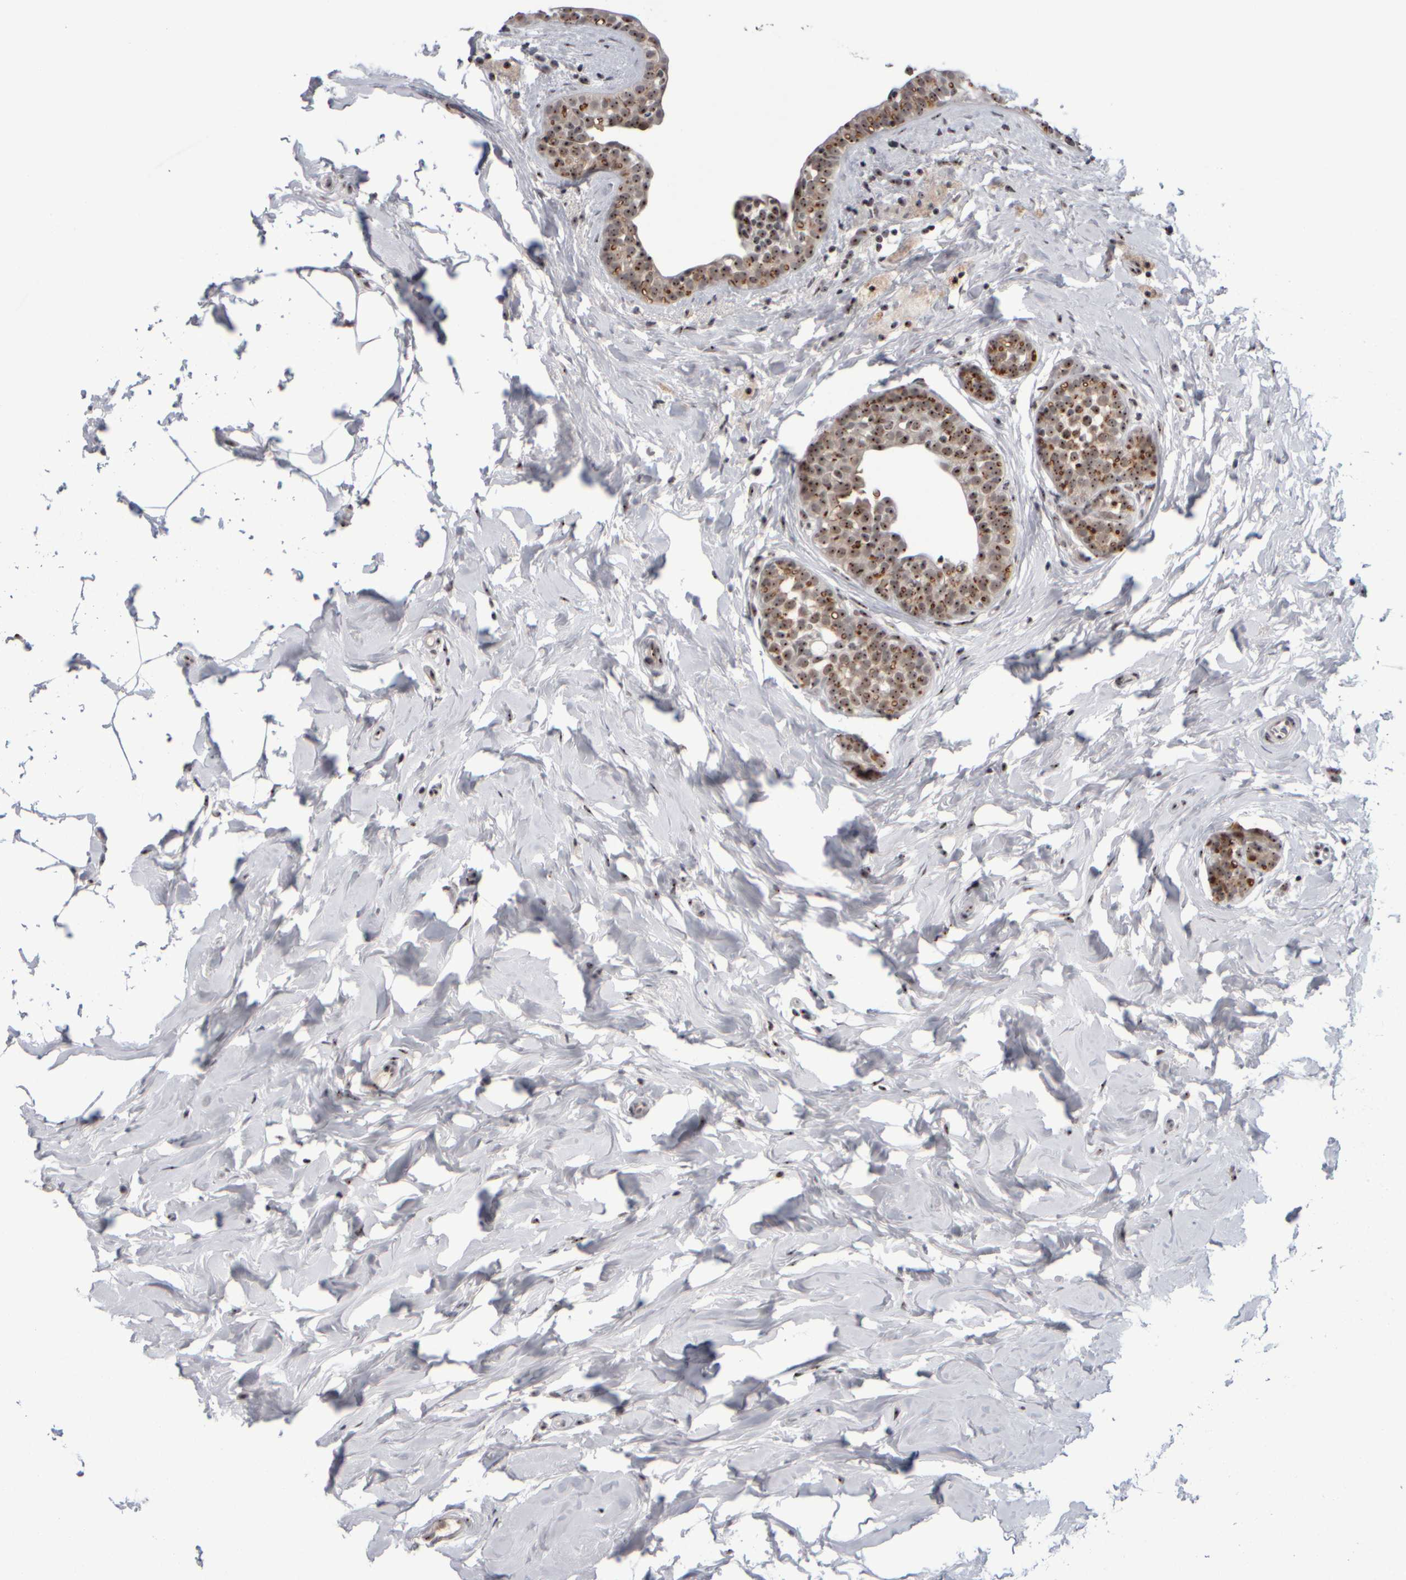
{"staining": {"intensity": "moderate", "quantity": ">75%", "location": "cytoplasmic/membranous,nuclear"}, "tissue": "breast cancer", "cell_type": "Tumor cells", "image_type": "cancer", "snomed": [{"axis": "morphology", "description": "Duct carcinoma"}, {"axis": "topography", "description": "Breast"}], "caption": "Immunohistochemical staining of human breast cancer (infiltrating ductal carcinoma) displays medium levels of moderate cytoplasmic/membranous and nuclear protein staining in about >75% of tumor cells.", "gene": "SURF6", "patient": {"sex": "female", "age": 55}}